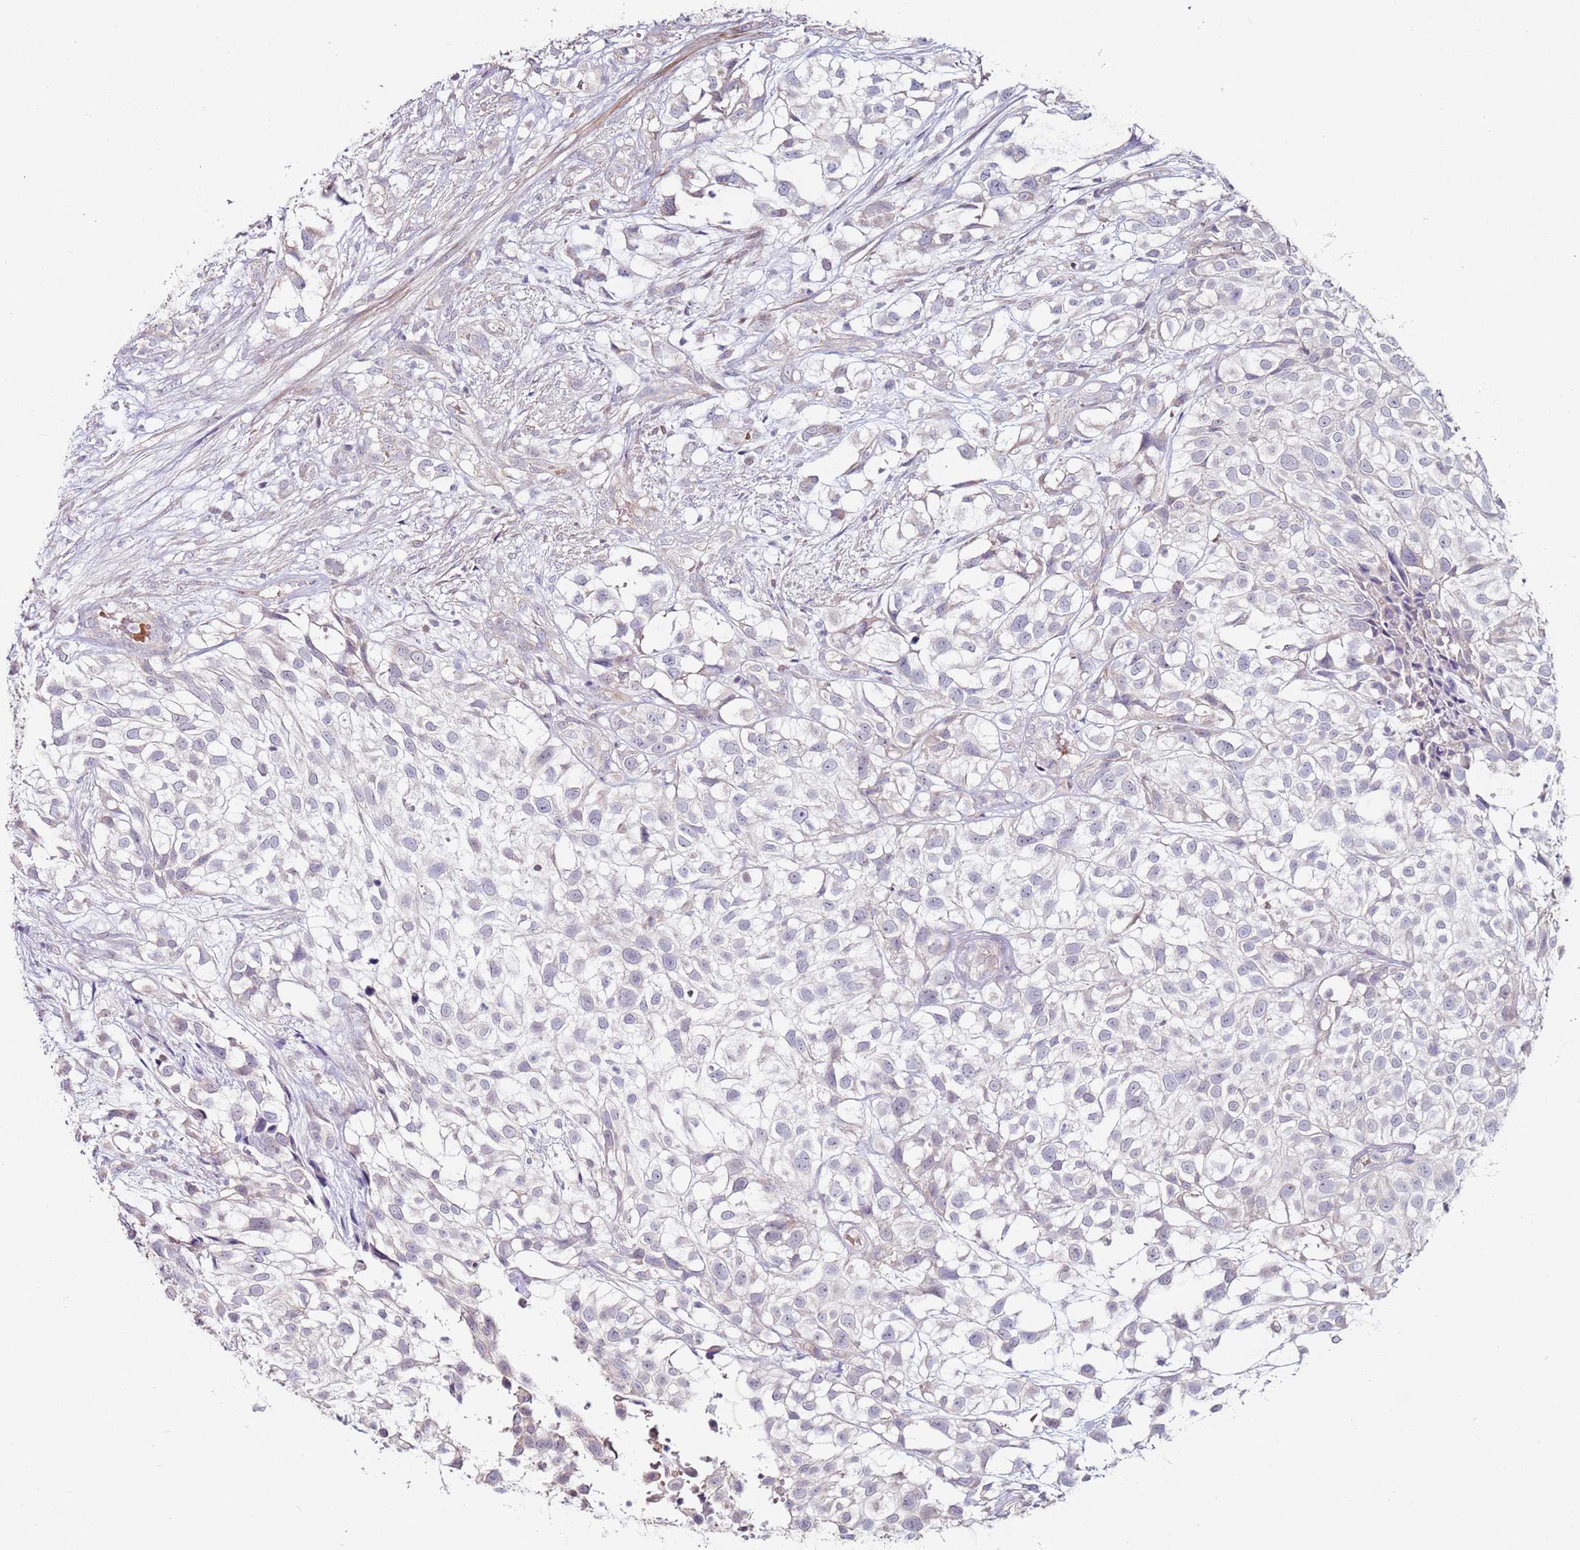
{"staining": {"intensity": "negative", "quantity": "none", "location": "none"}, "tissue": "urothelial cancer", "cell_type": "Tumor cells", "image_type": "cancer", "snomed": [{"axis": "morphology", "description": "Urothelial carcinoma, High grade"}, {"axis": "topography", "description": "Urinary bladder"}], "caption": "There is no significant positivity in tumor cells of urothelial carcinoma (high-grade). (DAB immunohistochemistry (IHC) with hematoxylin counter stain).", "gene": "RARS2", "patient": {"sex": "male", "age": 56}}